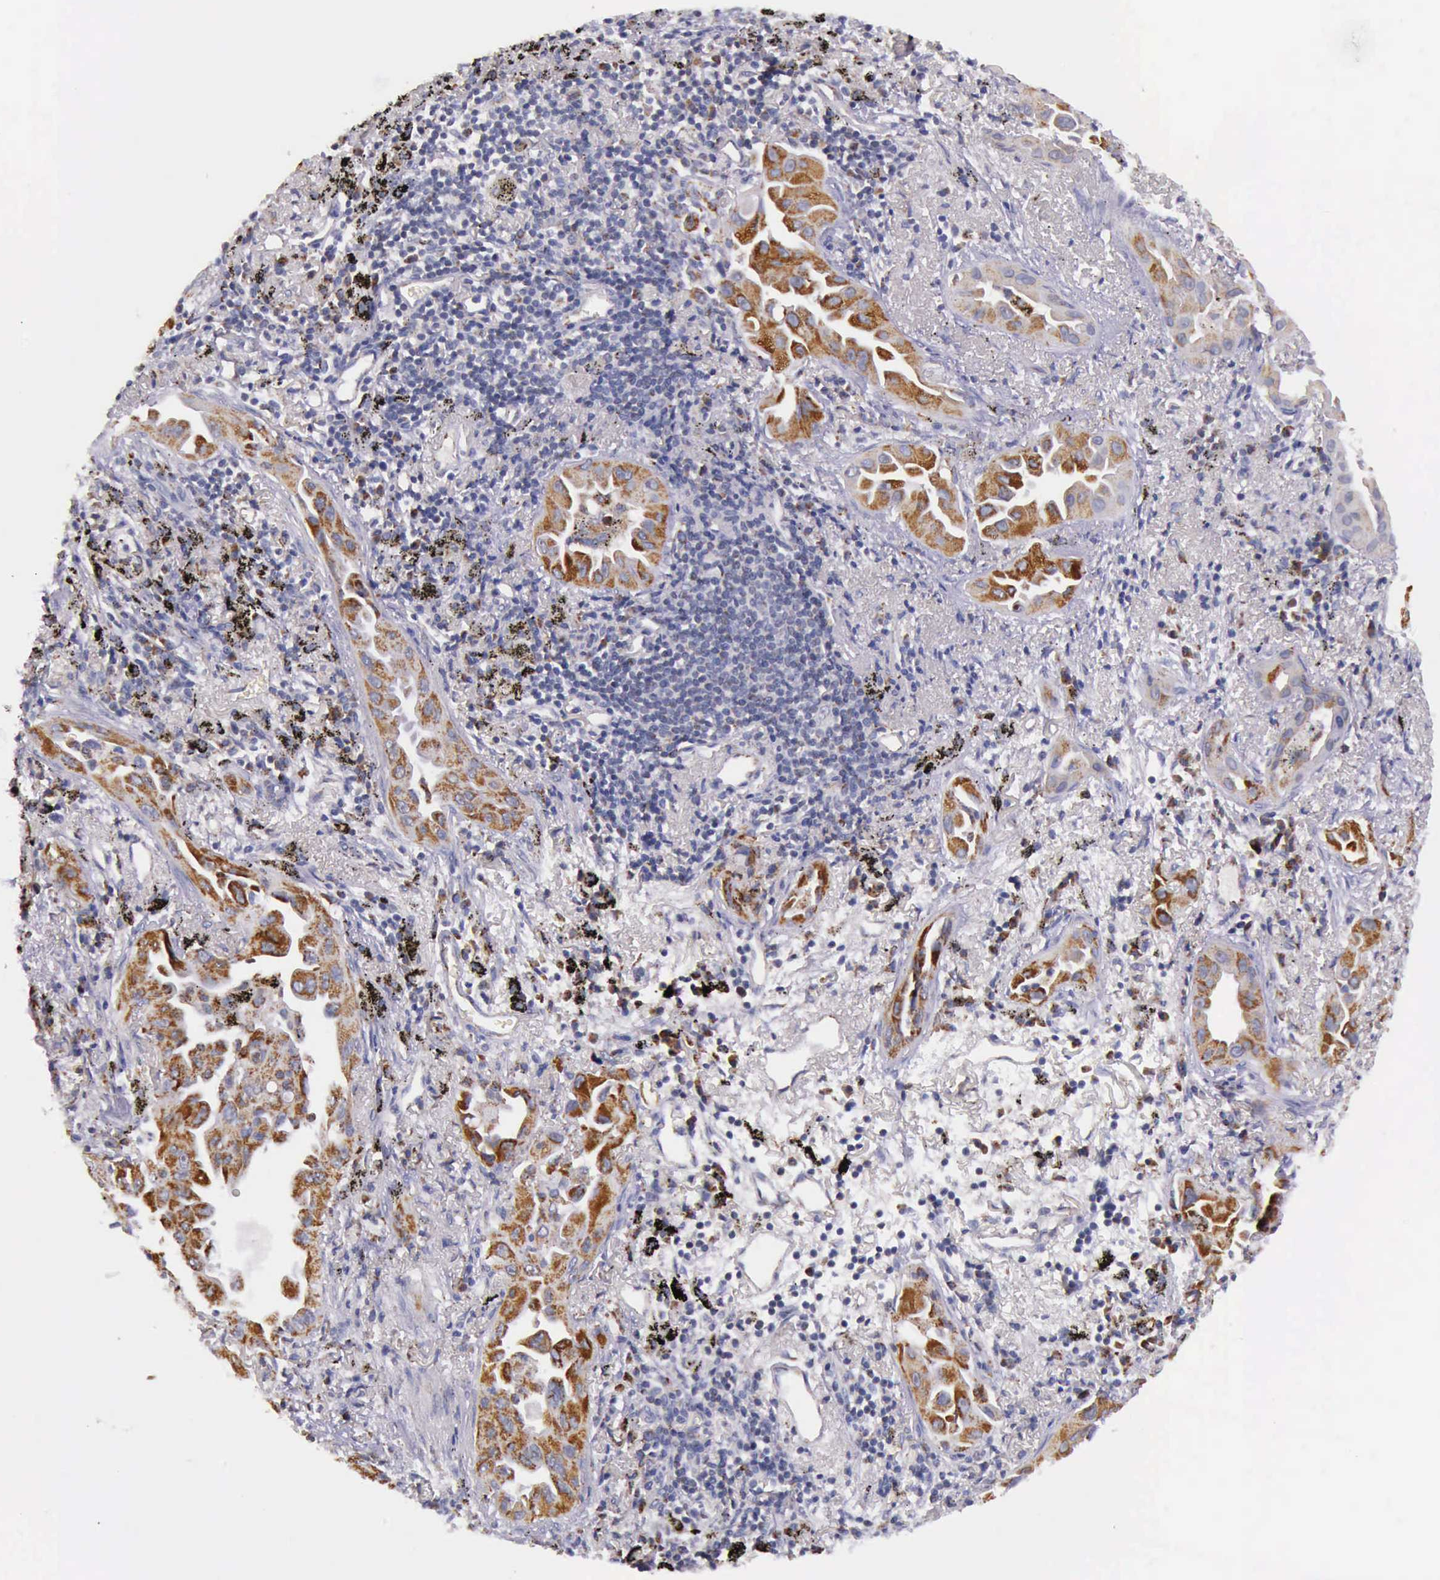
{"staining": {"intensity": "strong", "quantity": ">75%", "location": "cytoplasmic/membranous"}, "tissue": "lung cancer", "cell_type": "Tumor cells", "image_type": "cancer", "snomed": [{"axis": "morphology", "description": "Adenocarcinoma, NOS"}, {"axis": "topography", "description": "Lung"}], "caption": "Immunohistochemistry (DAB (3,3'-diaminobenzidine)) staining of adenocarcinoma (lung) demonstrates strong cytoplasmic/membranous protein positivity in about >75% of tumor cells.", "gene": "TXN2", "patient": {"sex": "male", "age": 68}}